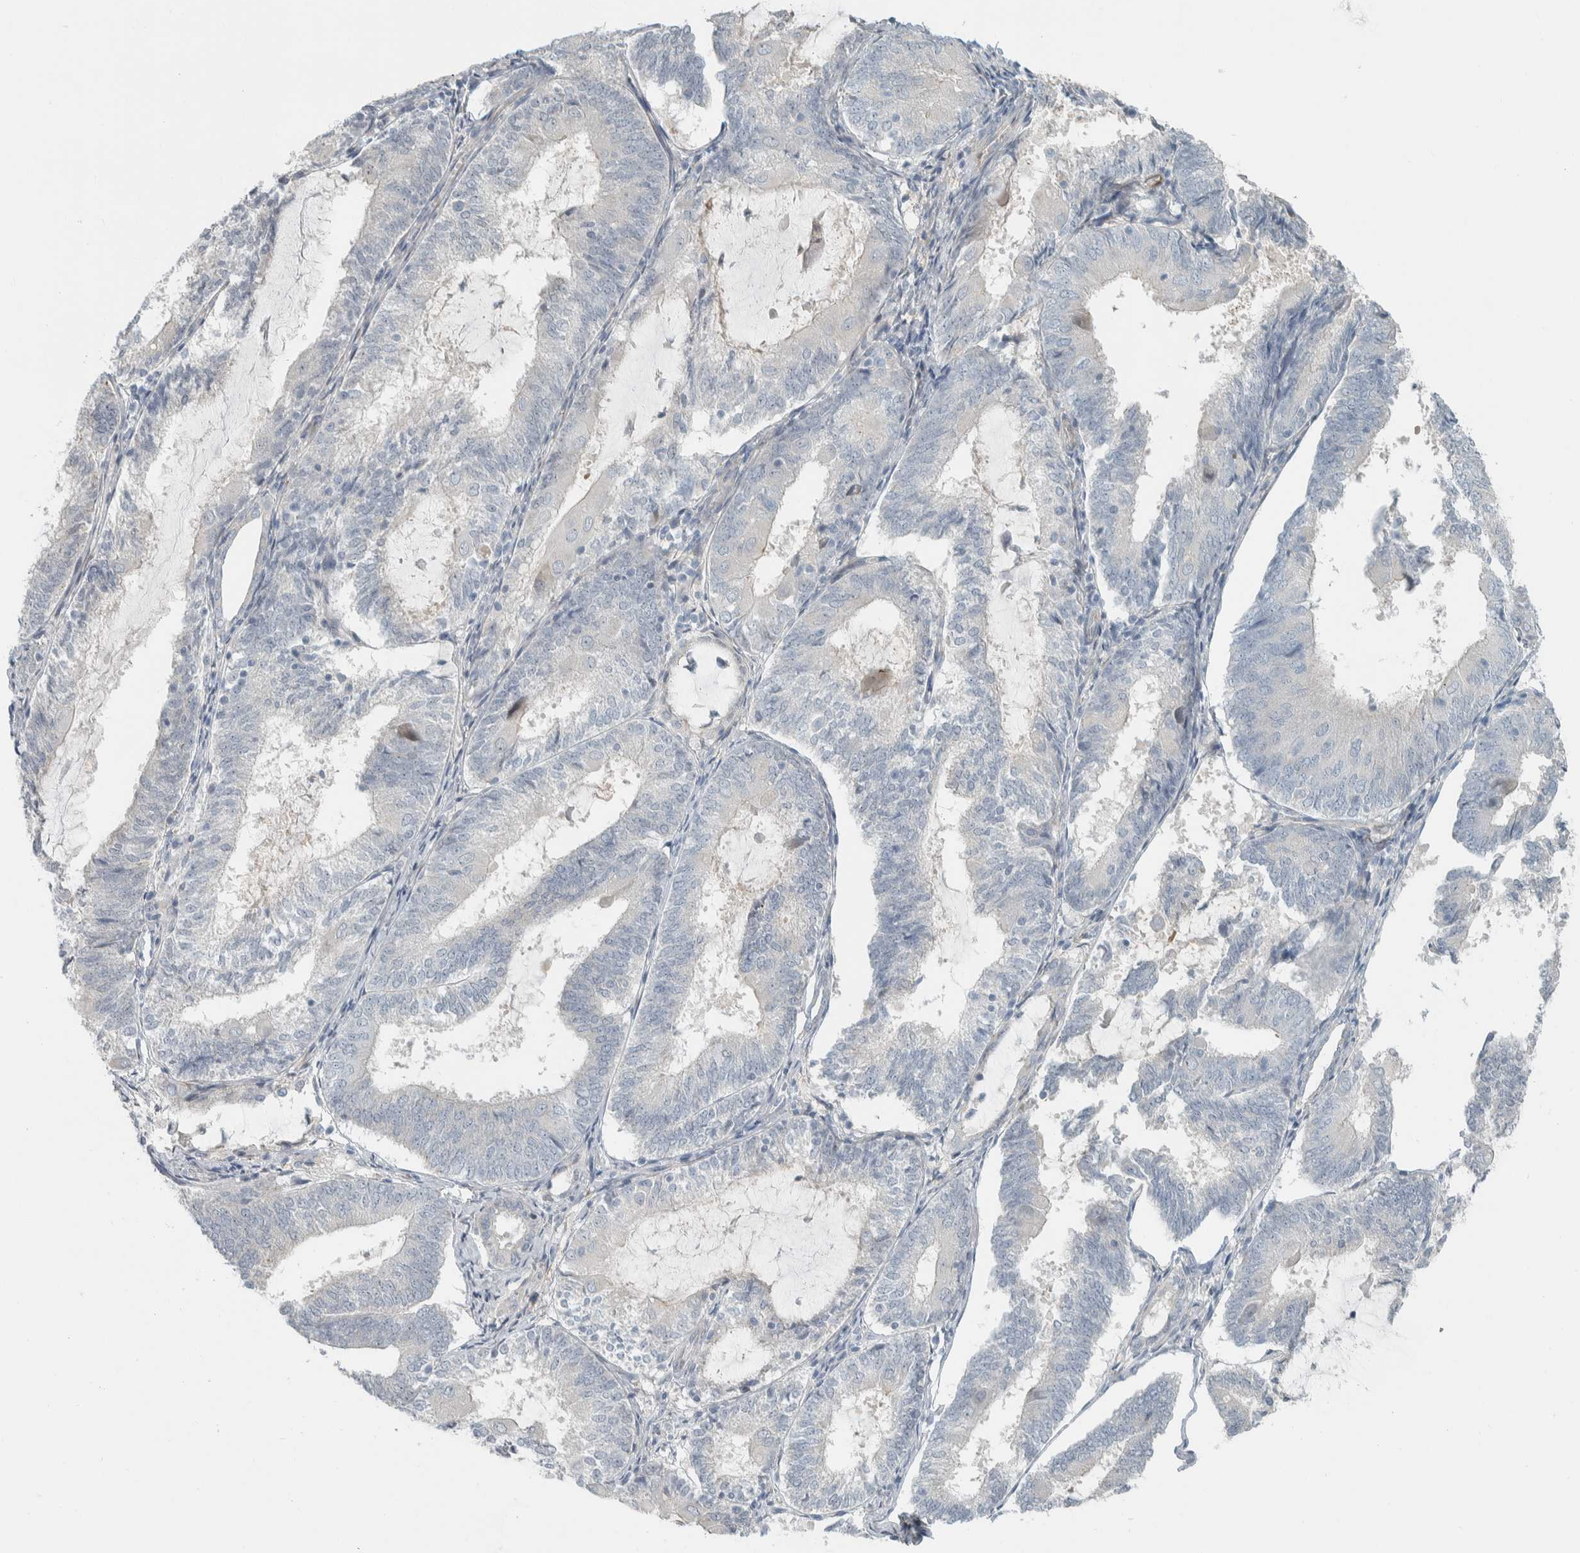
{"staining": {"intensity": "negative", "quantity": "none", "location": "none"}, "tissue": "endometrial cancer", "cell_type": "Tumor cells", "image_type": "cancer", "snomed": [{"axis": "morphology", "description": "Adenocarcinoma, NOS"}, {"axis": "topography", "description": "Endometrium"}], "caption": "Immunohistochemistry (IHC) of human endometrial cancer (adenocarcinoma) exhibits no expression in tumor cells. The staining is performed using DAB (3,3'-diaminobenzidine) brown chromogen with nuclei counter-stained in using hematoxylin.", "gene": "HGS", "patient": {"sex": "female", "age": 81}}